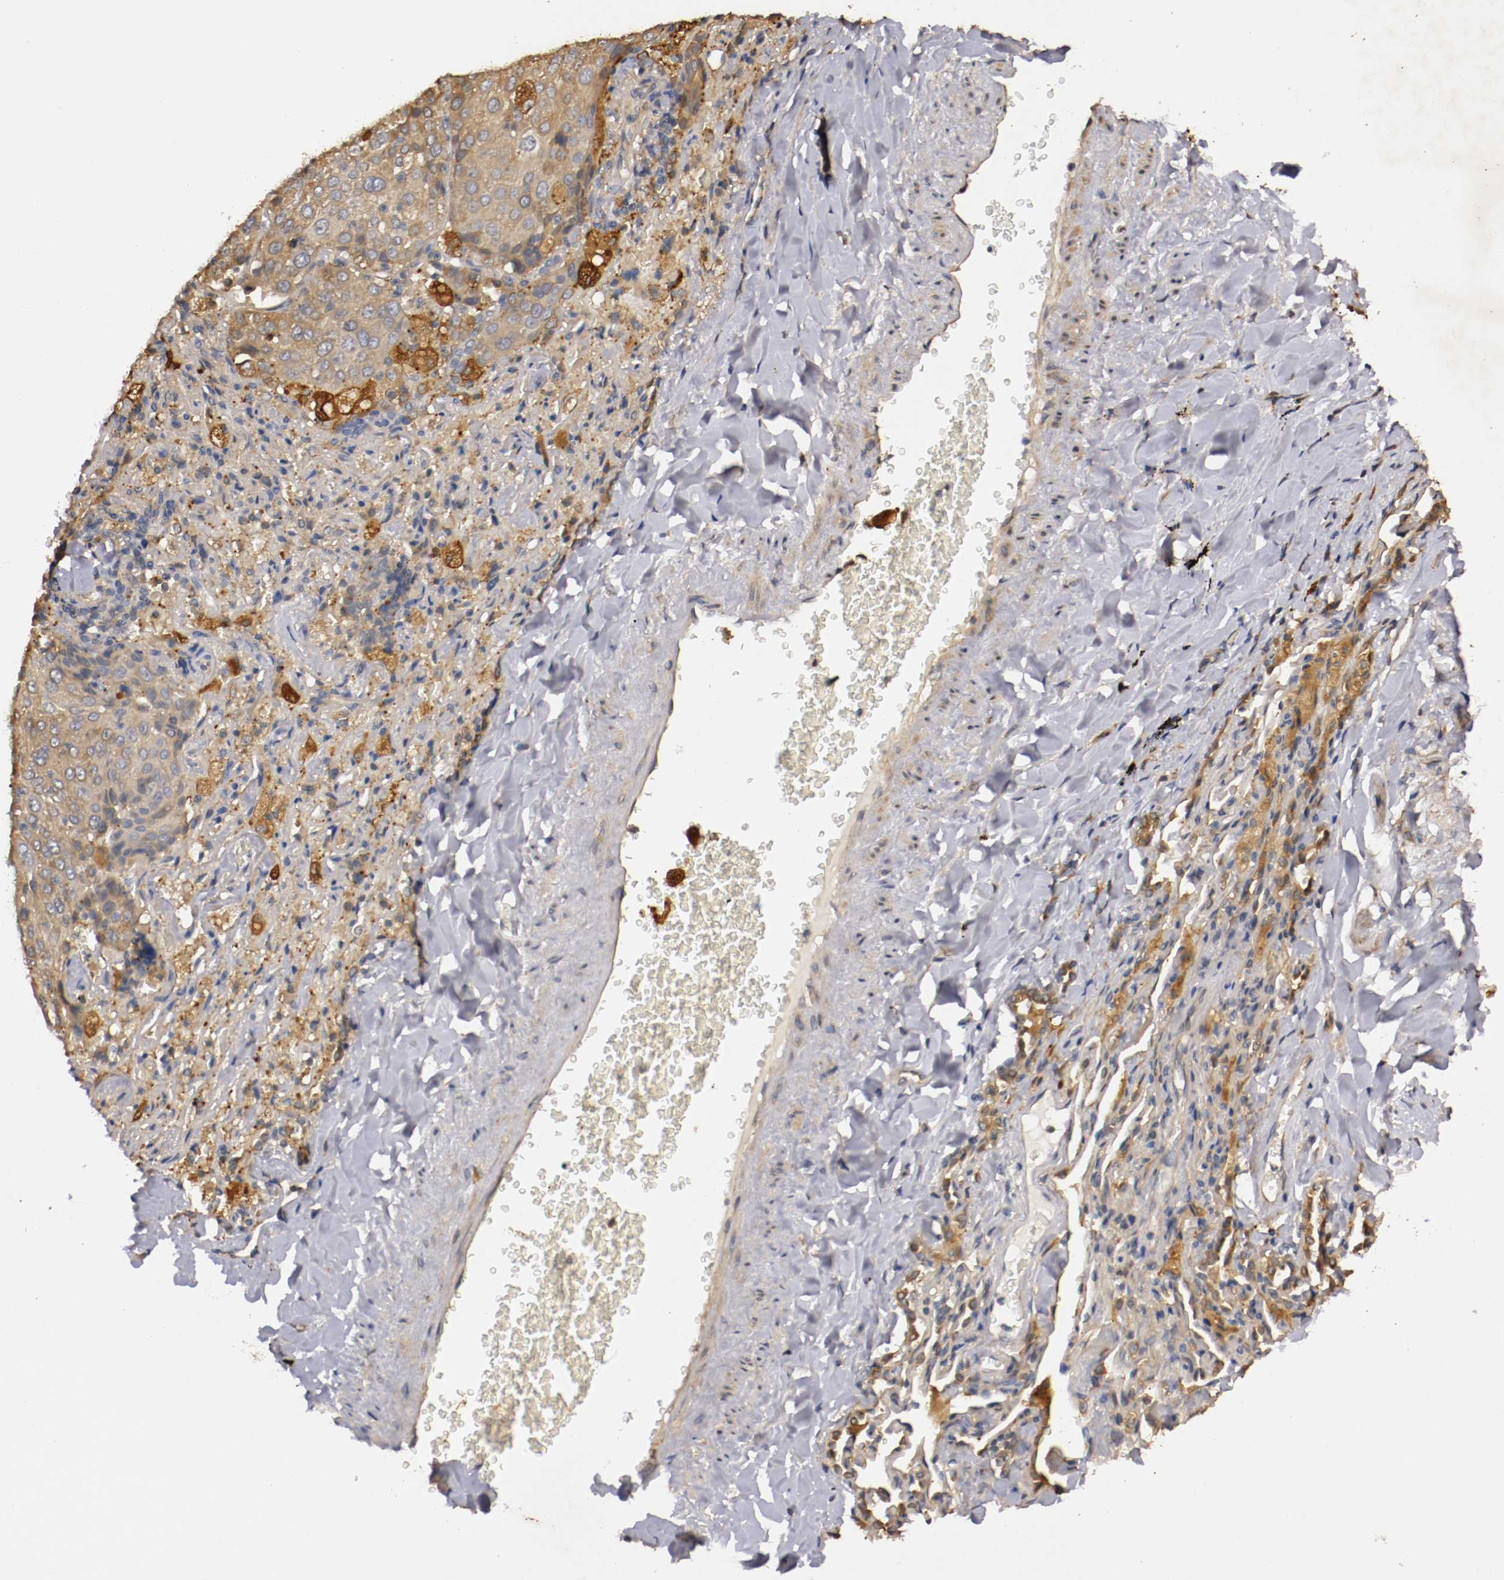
{"staining": {"intensity": "weak", "quantity": ">75%", "location": "cytoplasmic/membranous"}, "tissue": "lung cancer", "cell_type": "Tumor cells", "image_type": "cancer", "snomed": [{"axis": "morphology", "description": "Squamous cell carcinoma, NOS"}, {"axis": "topography", "description": "Lung"}], "caption": "Tumor cells display low levels of weak cytoplasmic/membranous positivity in approximately >75% of cells in human squamous cell carcinoma (lung).", "gene": "VEZT", "patient": {"sex": "male", "age": 54}}